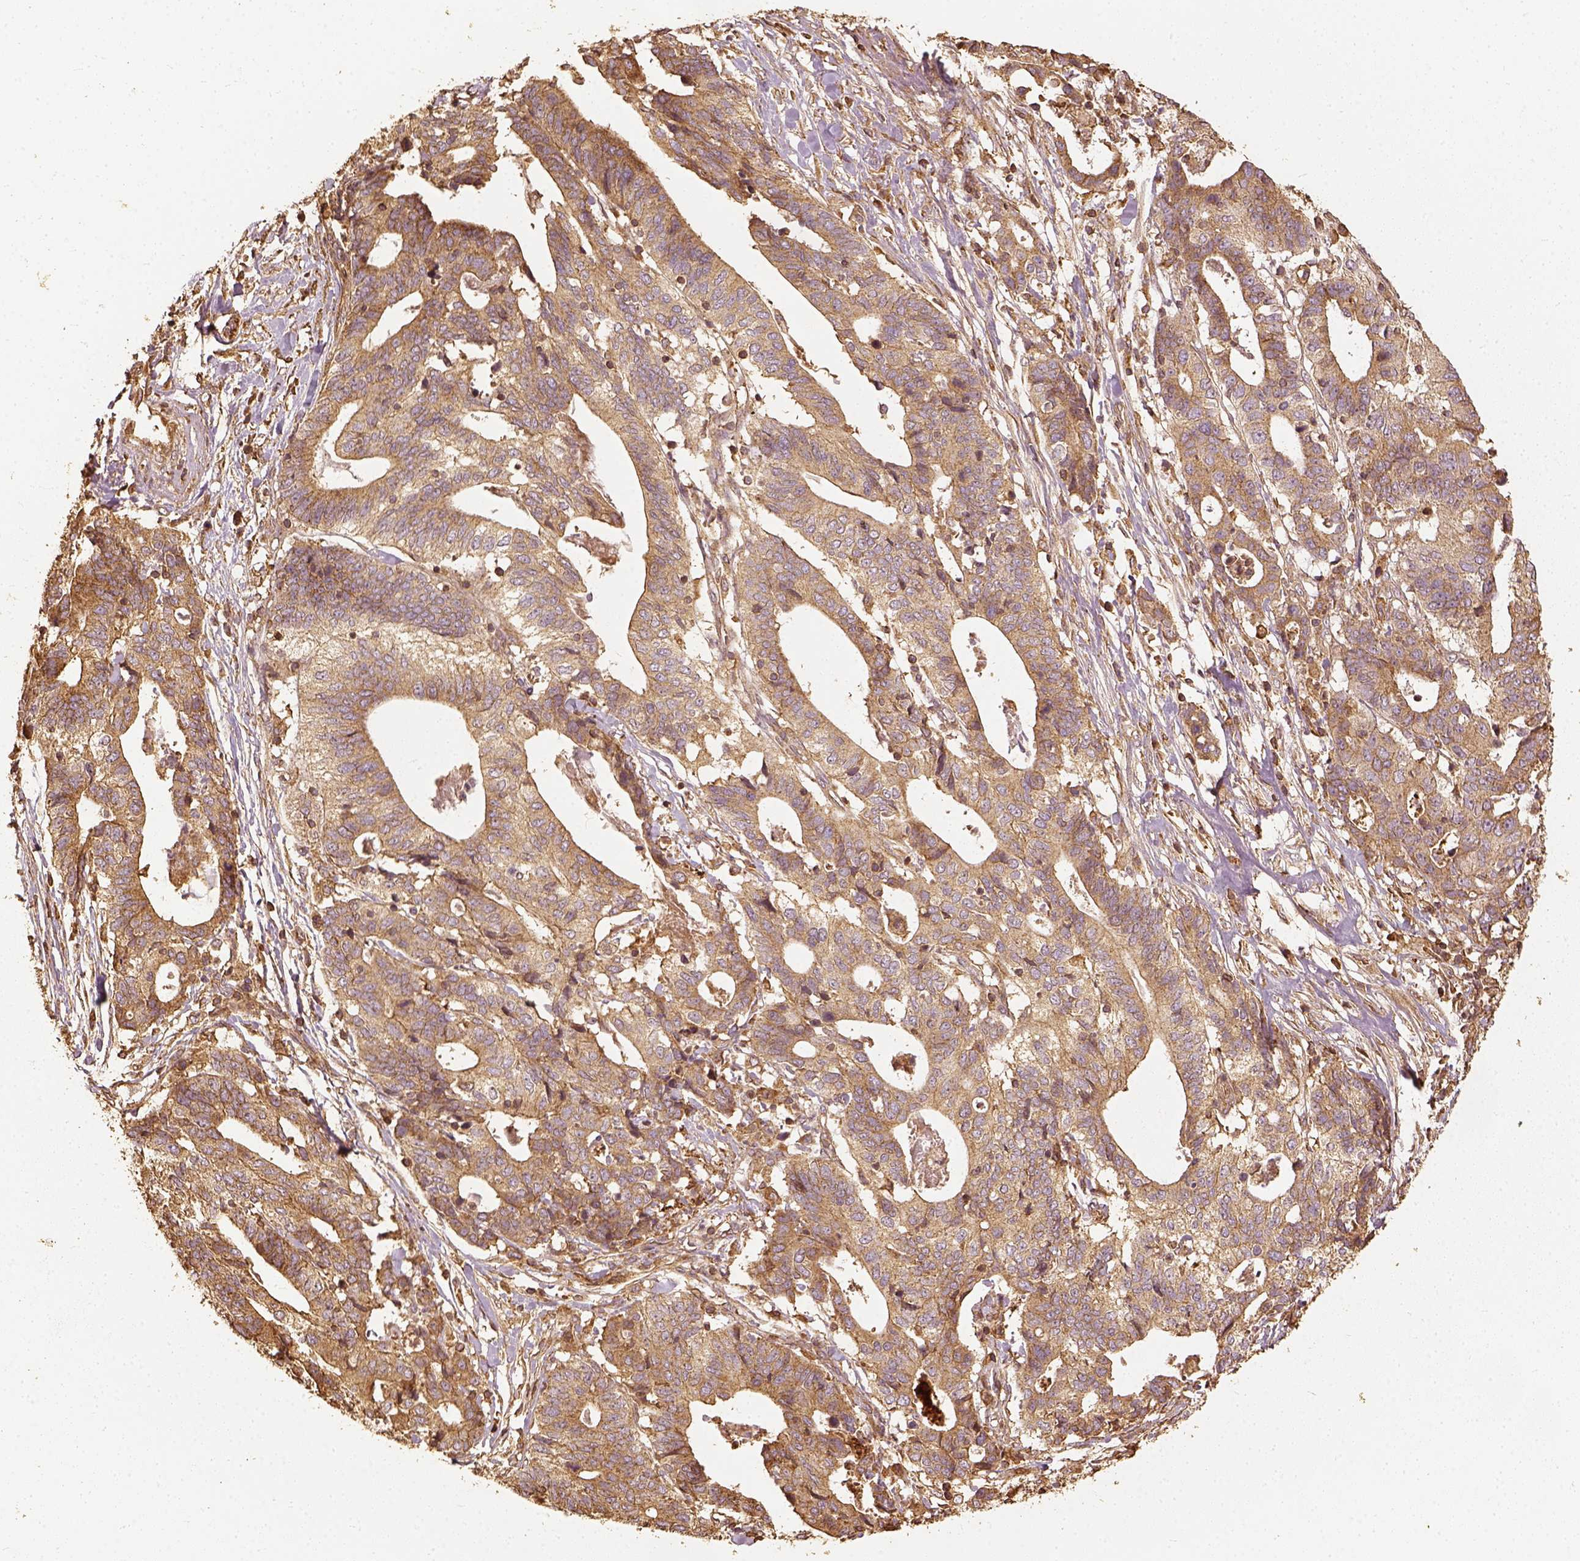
{"staining": {"intensity": "moderate", "quantity": ">75%", "location": "cytoplasmic/membranous"}, "tissue": "stomach cancer", "cell_type": "Tumor cells", "image_type": "cancer", "snomed": [{"axis": "morphology", "description": "Adenocarcinoma, NOS"}, {"axis": "topography", "description": "Stomach, upper"}], "caption": "Moderate cytoplasmic/membranous staining for a protein is appreciated in about >75% of tumor cells of stomach cancer (adenocarcinoma) using IHC.", "gene": "VEGFA", "patient": {"sex": "female", "age": 67}}